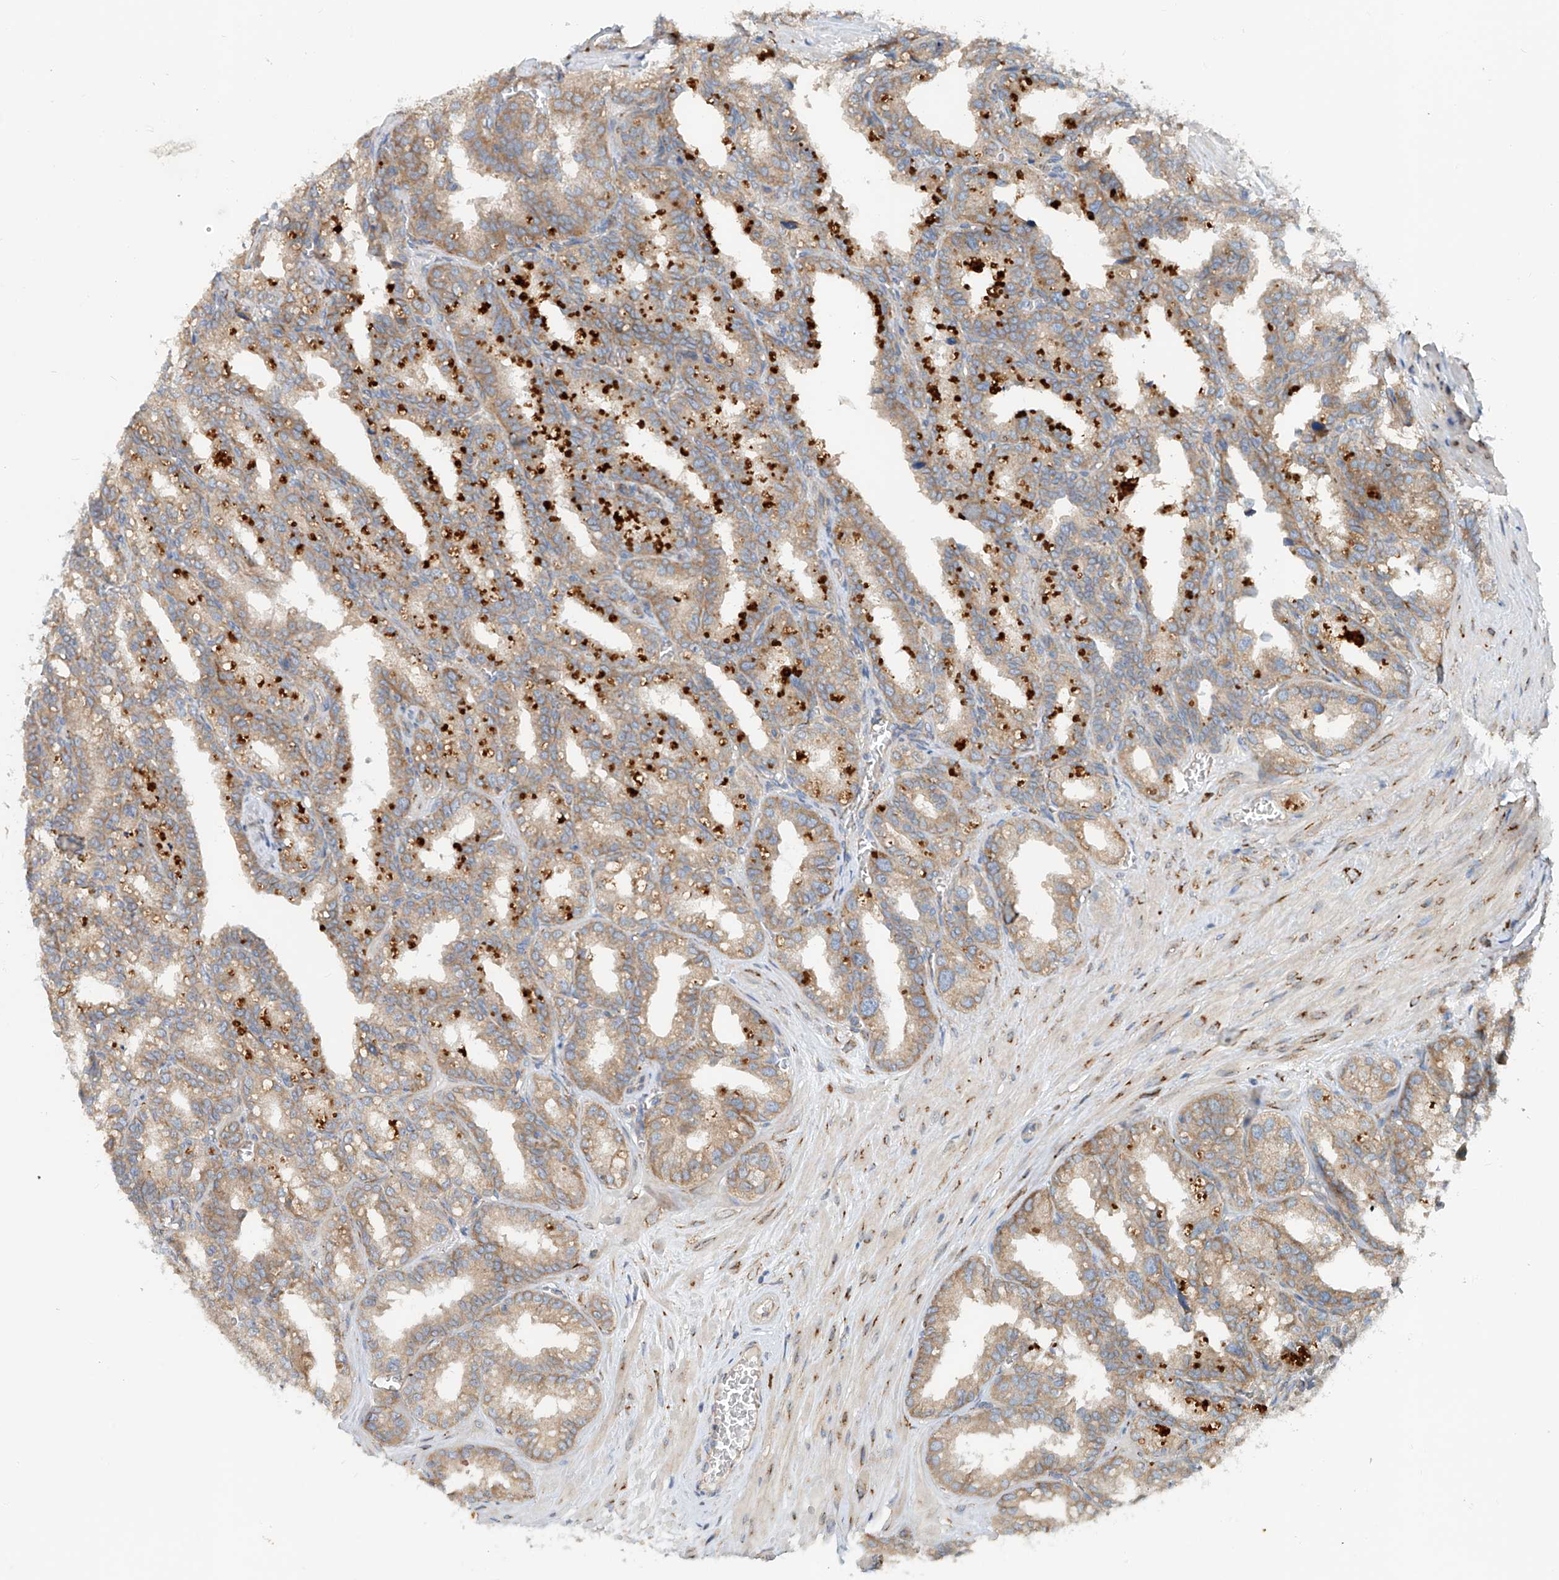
{"staining": {"intensity": "moderate", "quantity": ">75%", "location": "cytoplasmic/membranous"}, "tissue": "seminal vesicle", "cell_type": "Glandular cells", "image_type": "normal", "snomed": [{"axis": "morphology", "description": "Normal tissue, NOS"}, {"axis": "topography", "description": "Prostate"}, {"axis": "topography", "description": "Seminal veicle"}], "caption": "High-magnification brightfield microscopy of normal seminal vesicle stained with DAB (brown) and counterstained with hematoxylin (blue). glandular cells exhibit moderate cytoplasmic/membranous positivity is appreciated in about>75% of cells.", "gene": "SNAP29", "patient": {"sex": "male", "age": 51}}